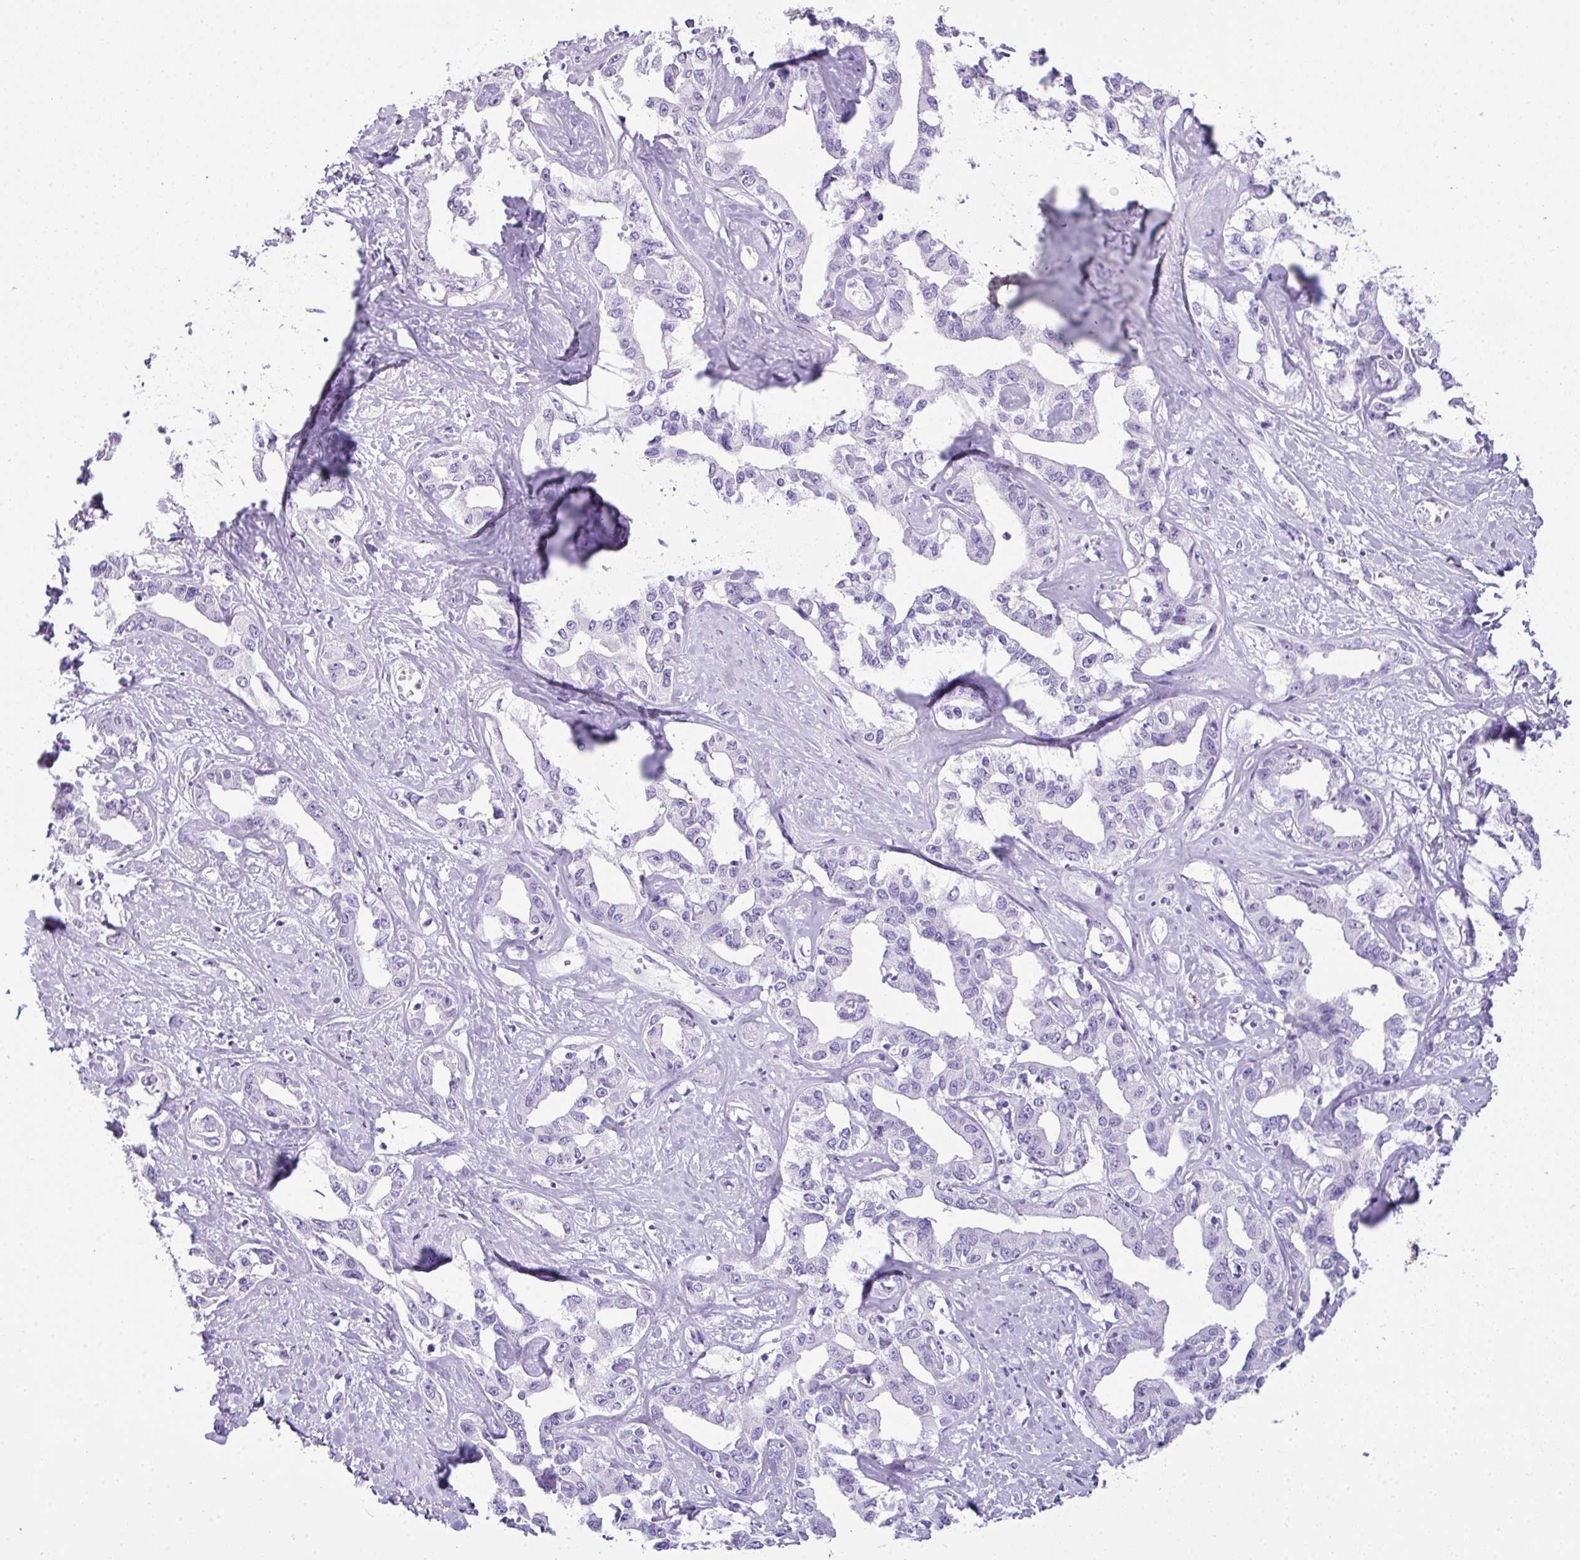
{"staining": {"intensity": "negative", "quantity": "none", "location": "none"}, "tissue": "liver cancer", "cell_type": "Tumor cells", "image_type": "cancer", "snomed": [{"axis": "morphology", "description": "Cholangiocarcinoma"}, {"axis": "topography", "description": "Liver"}], "caption": "A high-resolution photomicrograph shows immunohistochemistry staining of liver cancer (cholangiocarcinoma), which exhibits no significant expression in tumor cells.", "gene": "TNP1", "patient": {"sex": "male", "age": 59}}